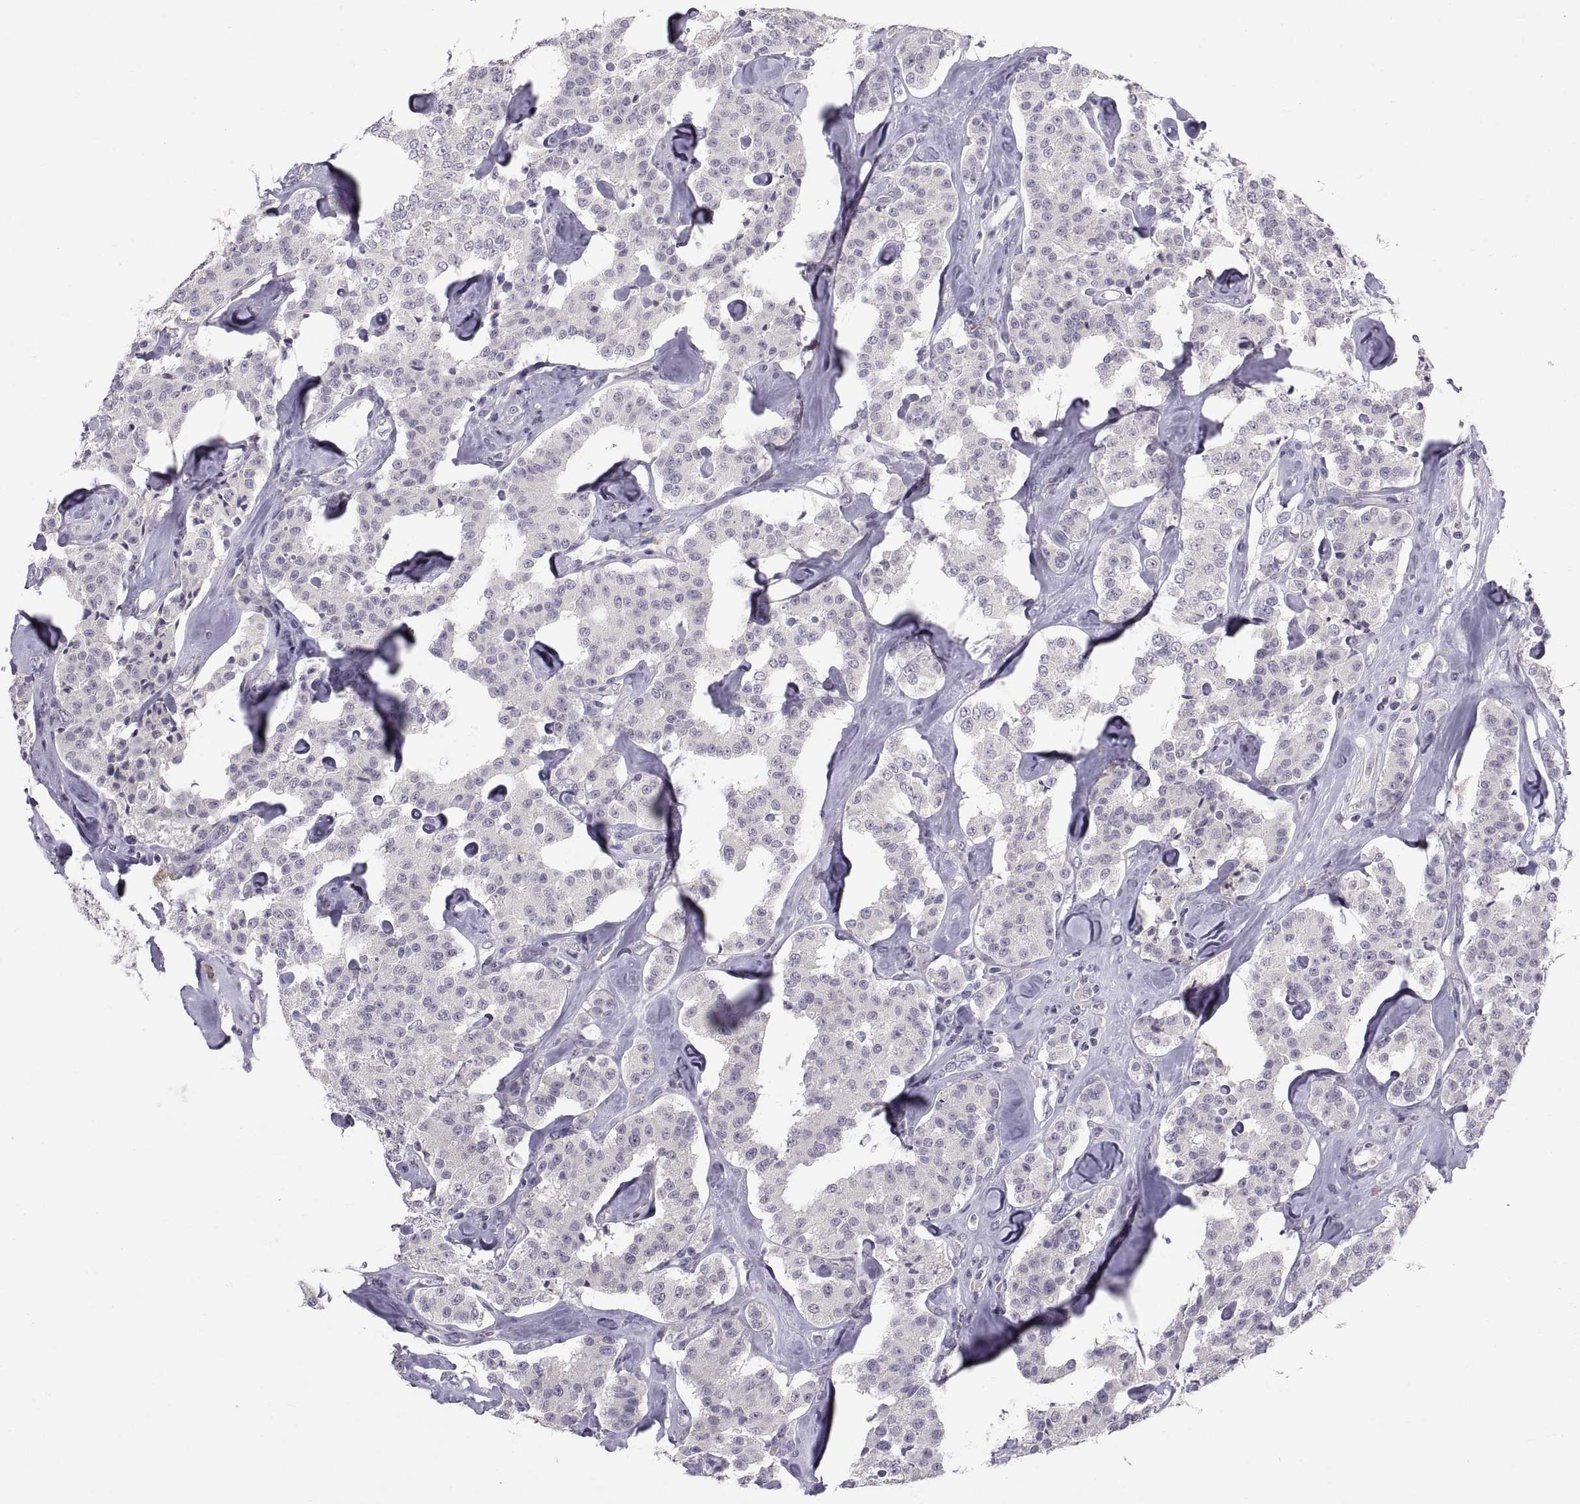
{"staining": {"intensity": "negative", "quantity": "none", "location": "none"}, "tissue": "carcinoid", "cell_type": "Tumor cells", "image_type": "cancer", "snomed": [{"axis": "morphology", "description": "Carcinoid, malignant, NOS"}, {"axis": "topography", "description": "Pancreas"}], "caption": "There is no significant expression in tumor cells of carcinoid.", "gene": "PKP1", "patient": {"sex": "male", "age": 41}}